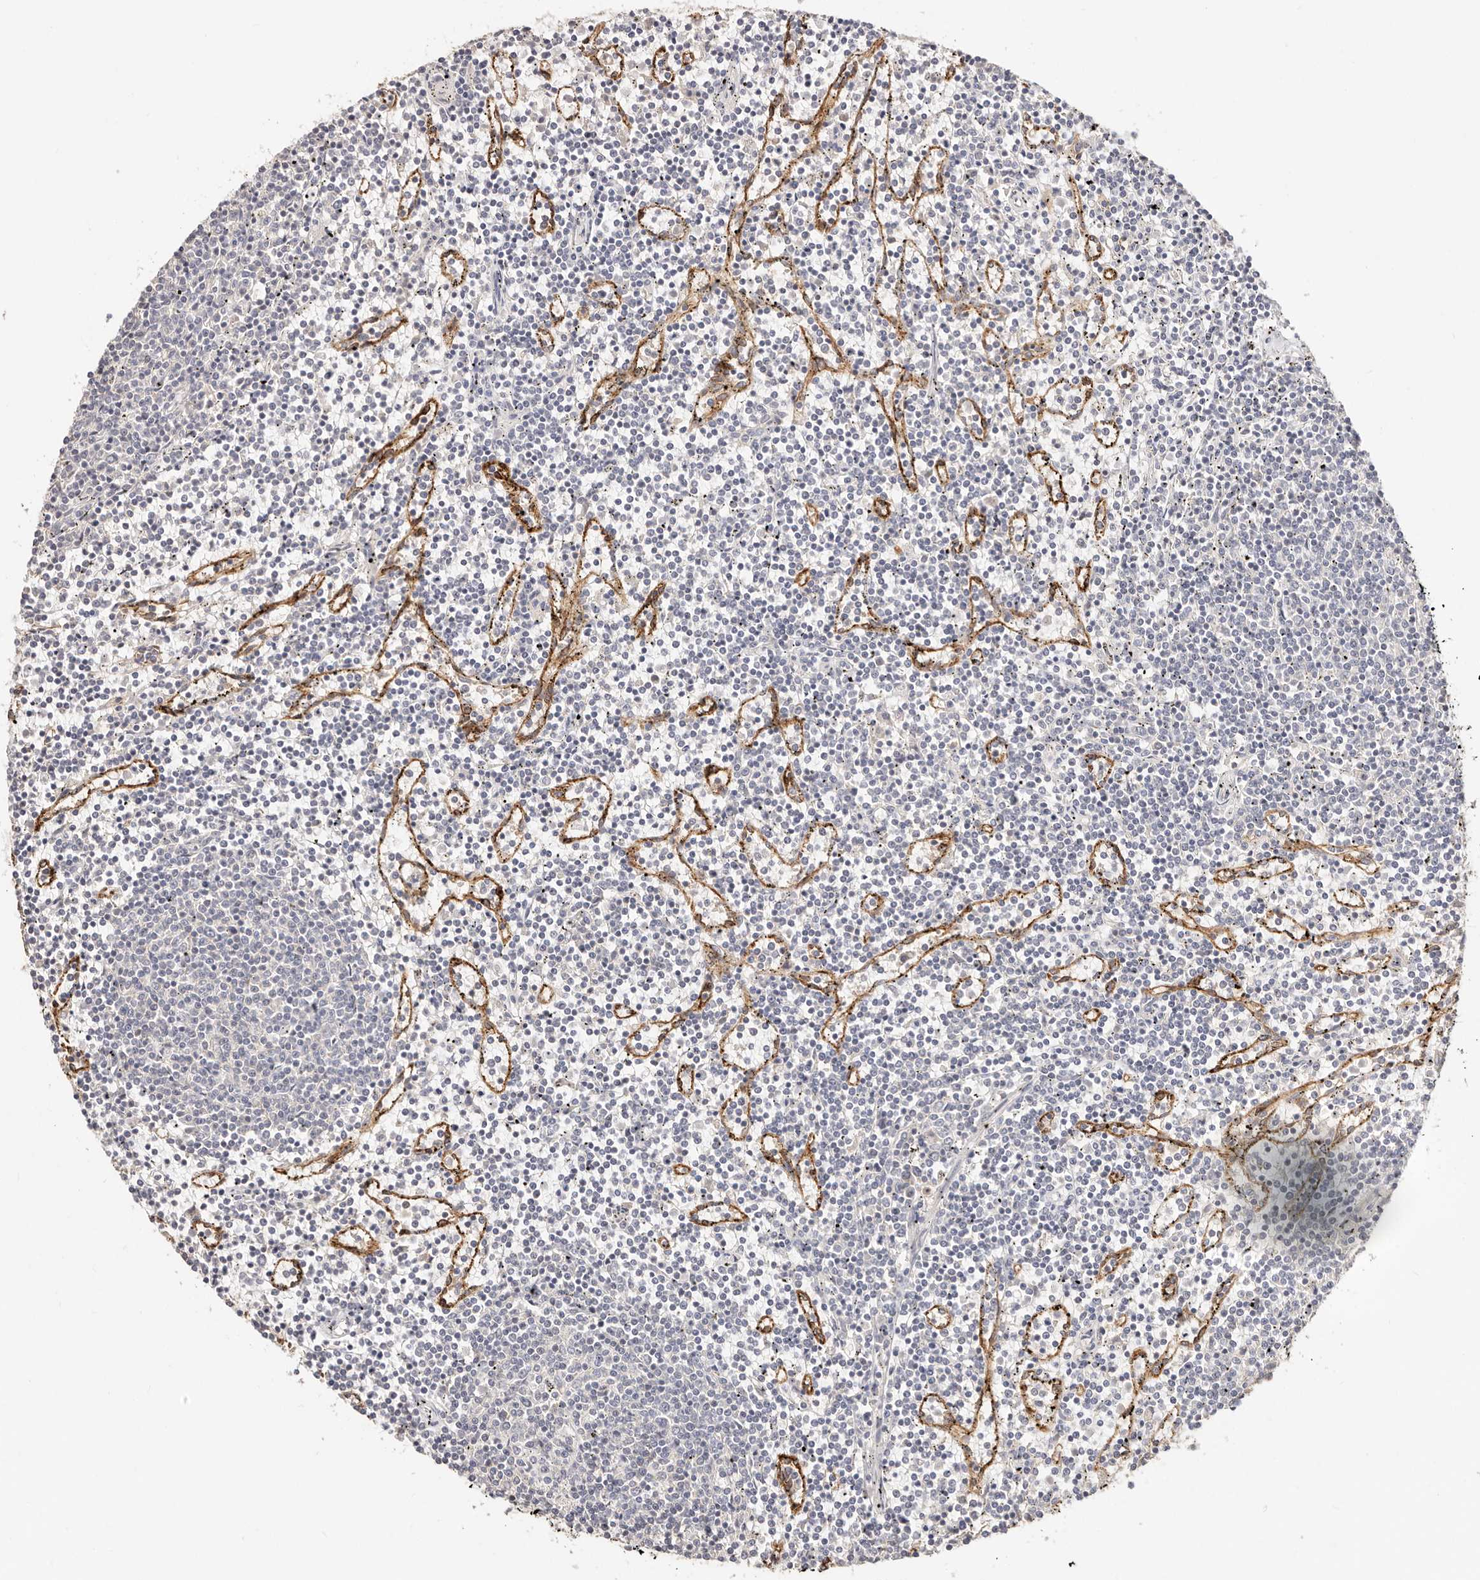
{"staining": {"intensity": "negative", "quantity": "none", "location": "none"}, "tissue": "lymphoma", "cell_type": "Tumor cells", "image_type": "cancer", "snomed": [{"axis": "morphology", "description": "Malignant lymphoma, non-Hodgkin's type, Low grade"}, {"axis": "topography", "description": "Spleen"}], "caption": "Immunohistochemistry (IHC) micrograph of low-grade malignant lymphoma, non-Hodgkin's type stained for a protein (brown), which exhibits no positivity in tumor cells. The staining is performed using DAB (3,3'-diaminobenzidine) brown chromogen with nuclei counter-stained in using hematoxylin.", "gene": "CXADR", "patient": {"sex": "female", "age": 50}}